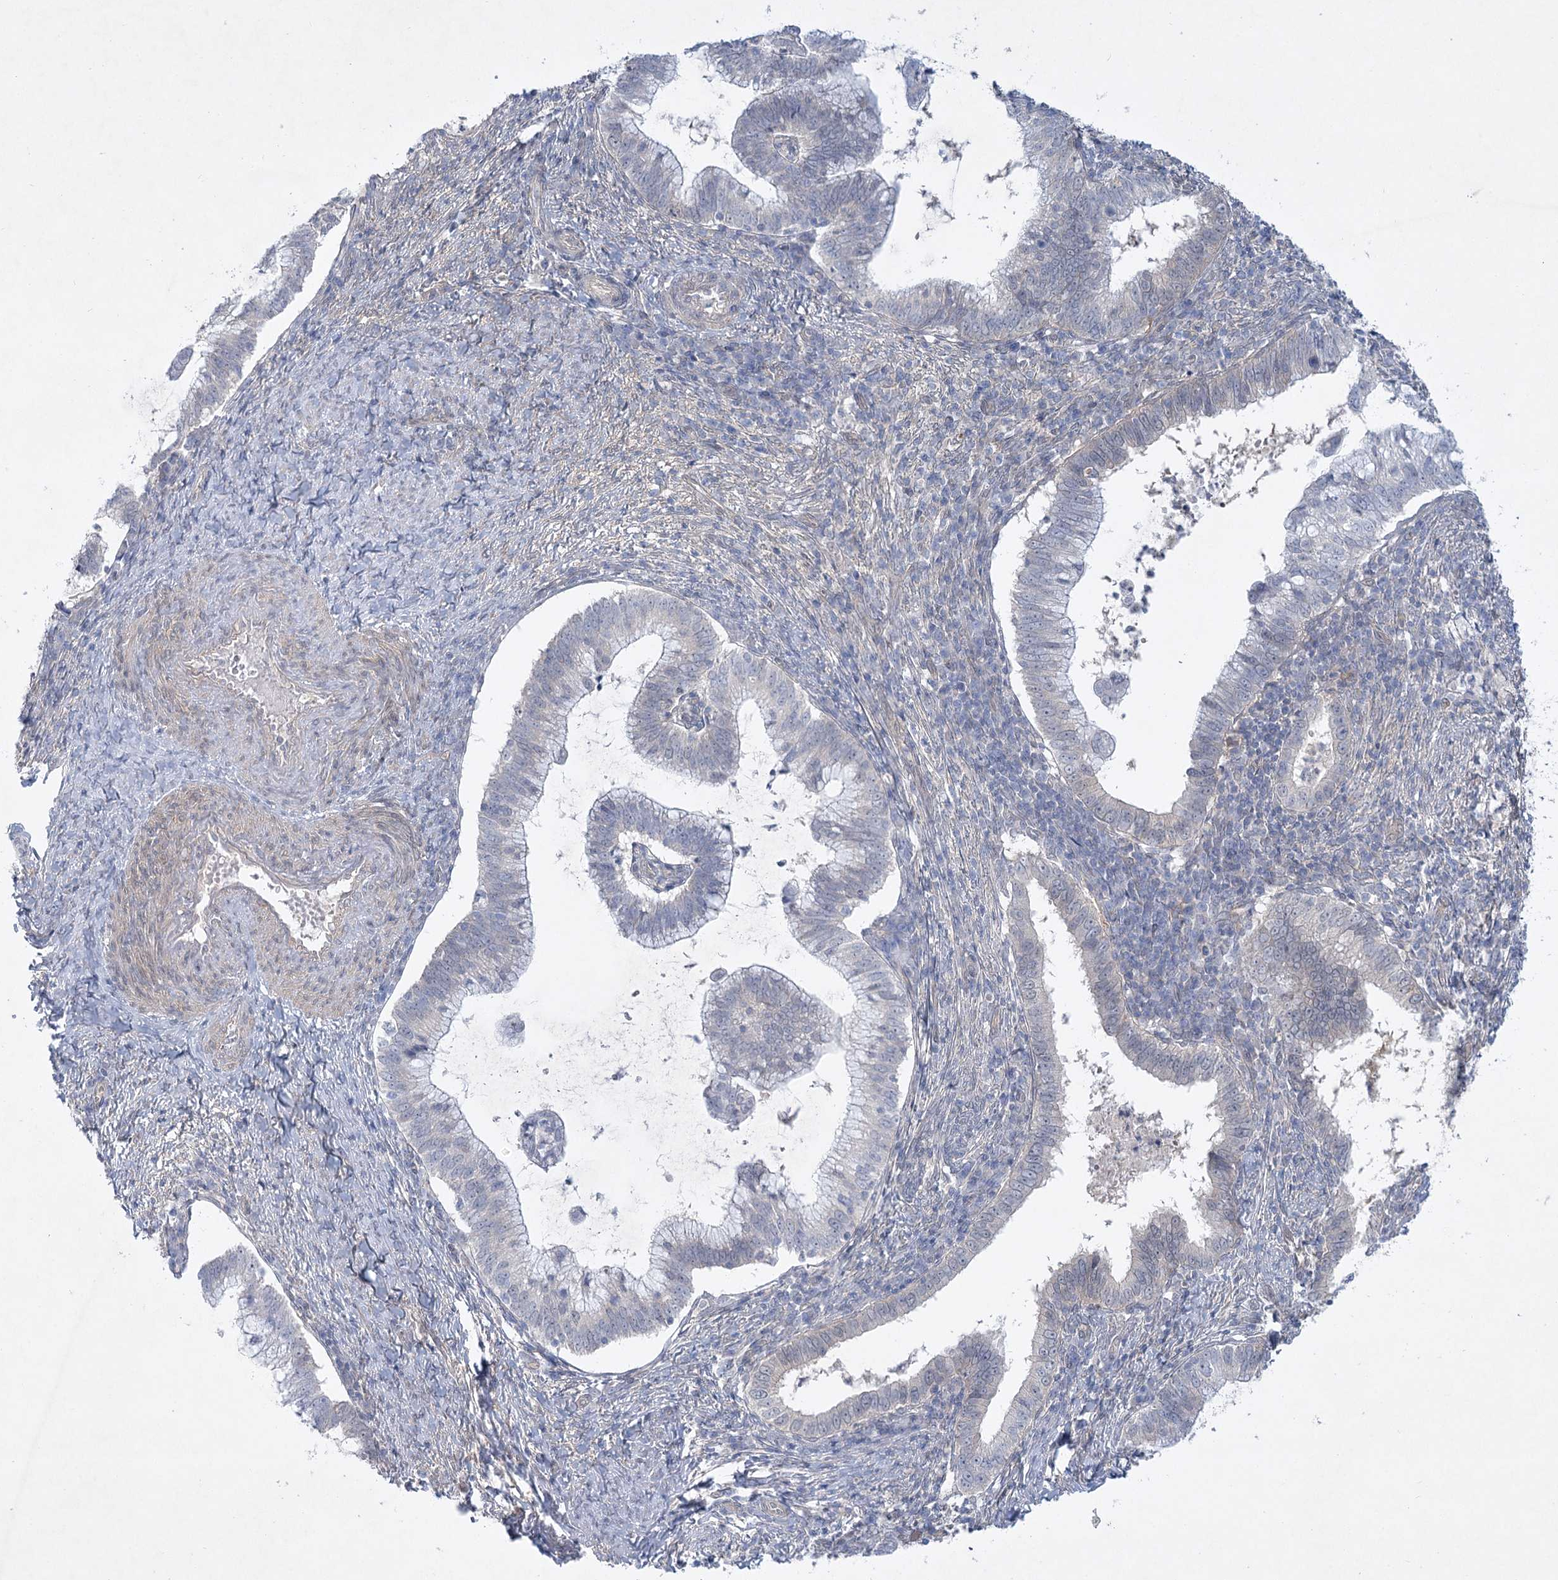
{"staining": {"intensity": "negative", "quantity": "none", "location": "none"}, "tissue": "cervical cancer", "cell_type": "Tumor cells", "image_type": "cancer", "snomed": [{"axis": "morphology", "description": "Adenocarcinoma, NOS"}, {"axis": "topography", "description": "Cervix"}], "caption": "Tumor cells show no significant staining in cervical cancer.", "gene": "AAMDC", "patient": {"sex": "female", "age": 36}}